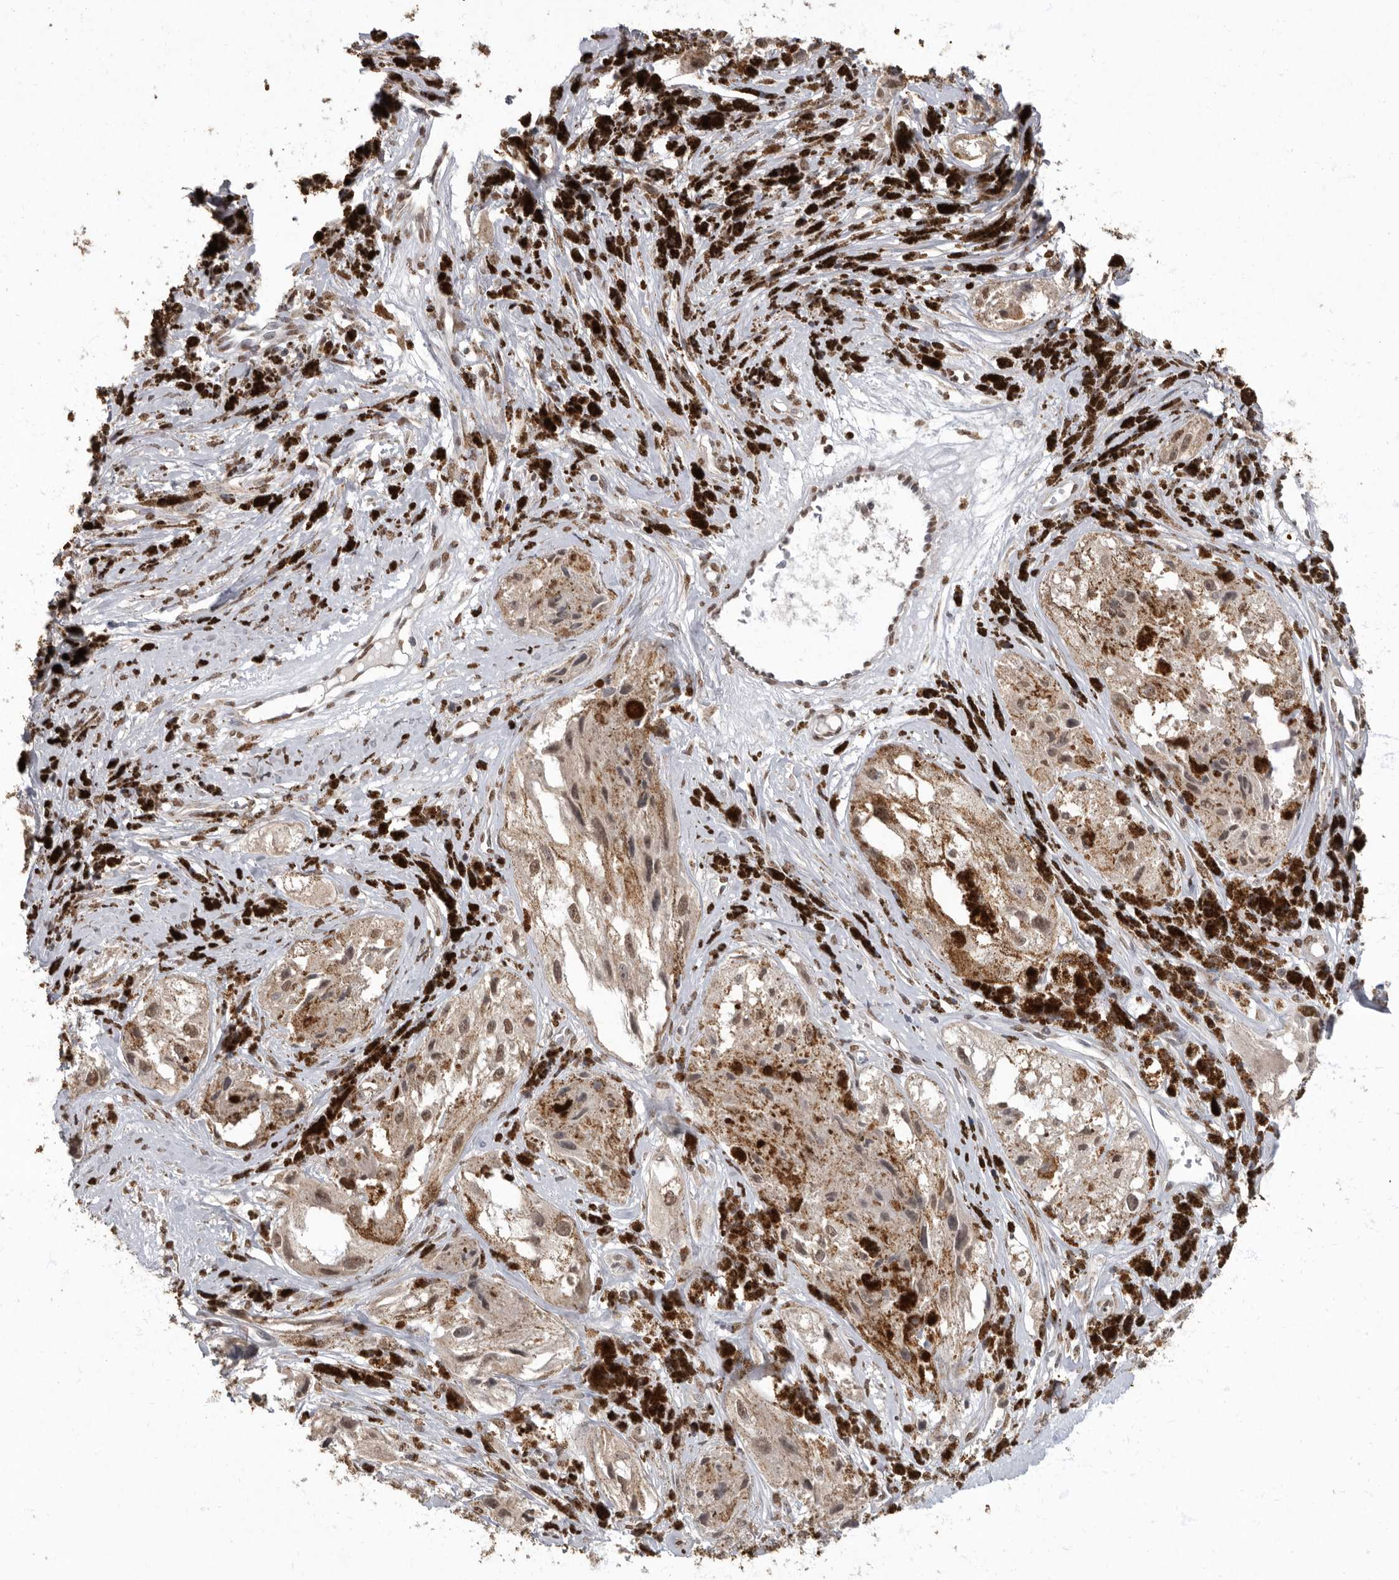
{"staining": {"intensity": "moderate", "quantity": ">75%", "location": "cytoplasmic/membranous,nuclear"}, "tissue": "melanoma", "cell_type": "Tumor cells", "image_type": "cancer", "snomed": [{"axis": "morphology", "description": "Malignant melanoma, NOS"}, {"axis": "topography", "description": "Skin"}], "caption": "Immunohistochemistry (IHC) micrograph of human malignant melanoma stained for a protein (brown), which demonstrates medium levels of moderate cytoplasmic/membranous and nuclear expression in about >75% of tumor cells.", "gene": "NBL1", "patient": {"sex": "male", "age": 88}}